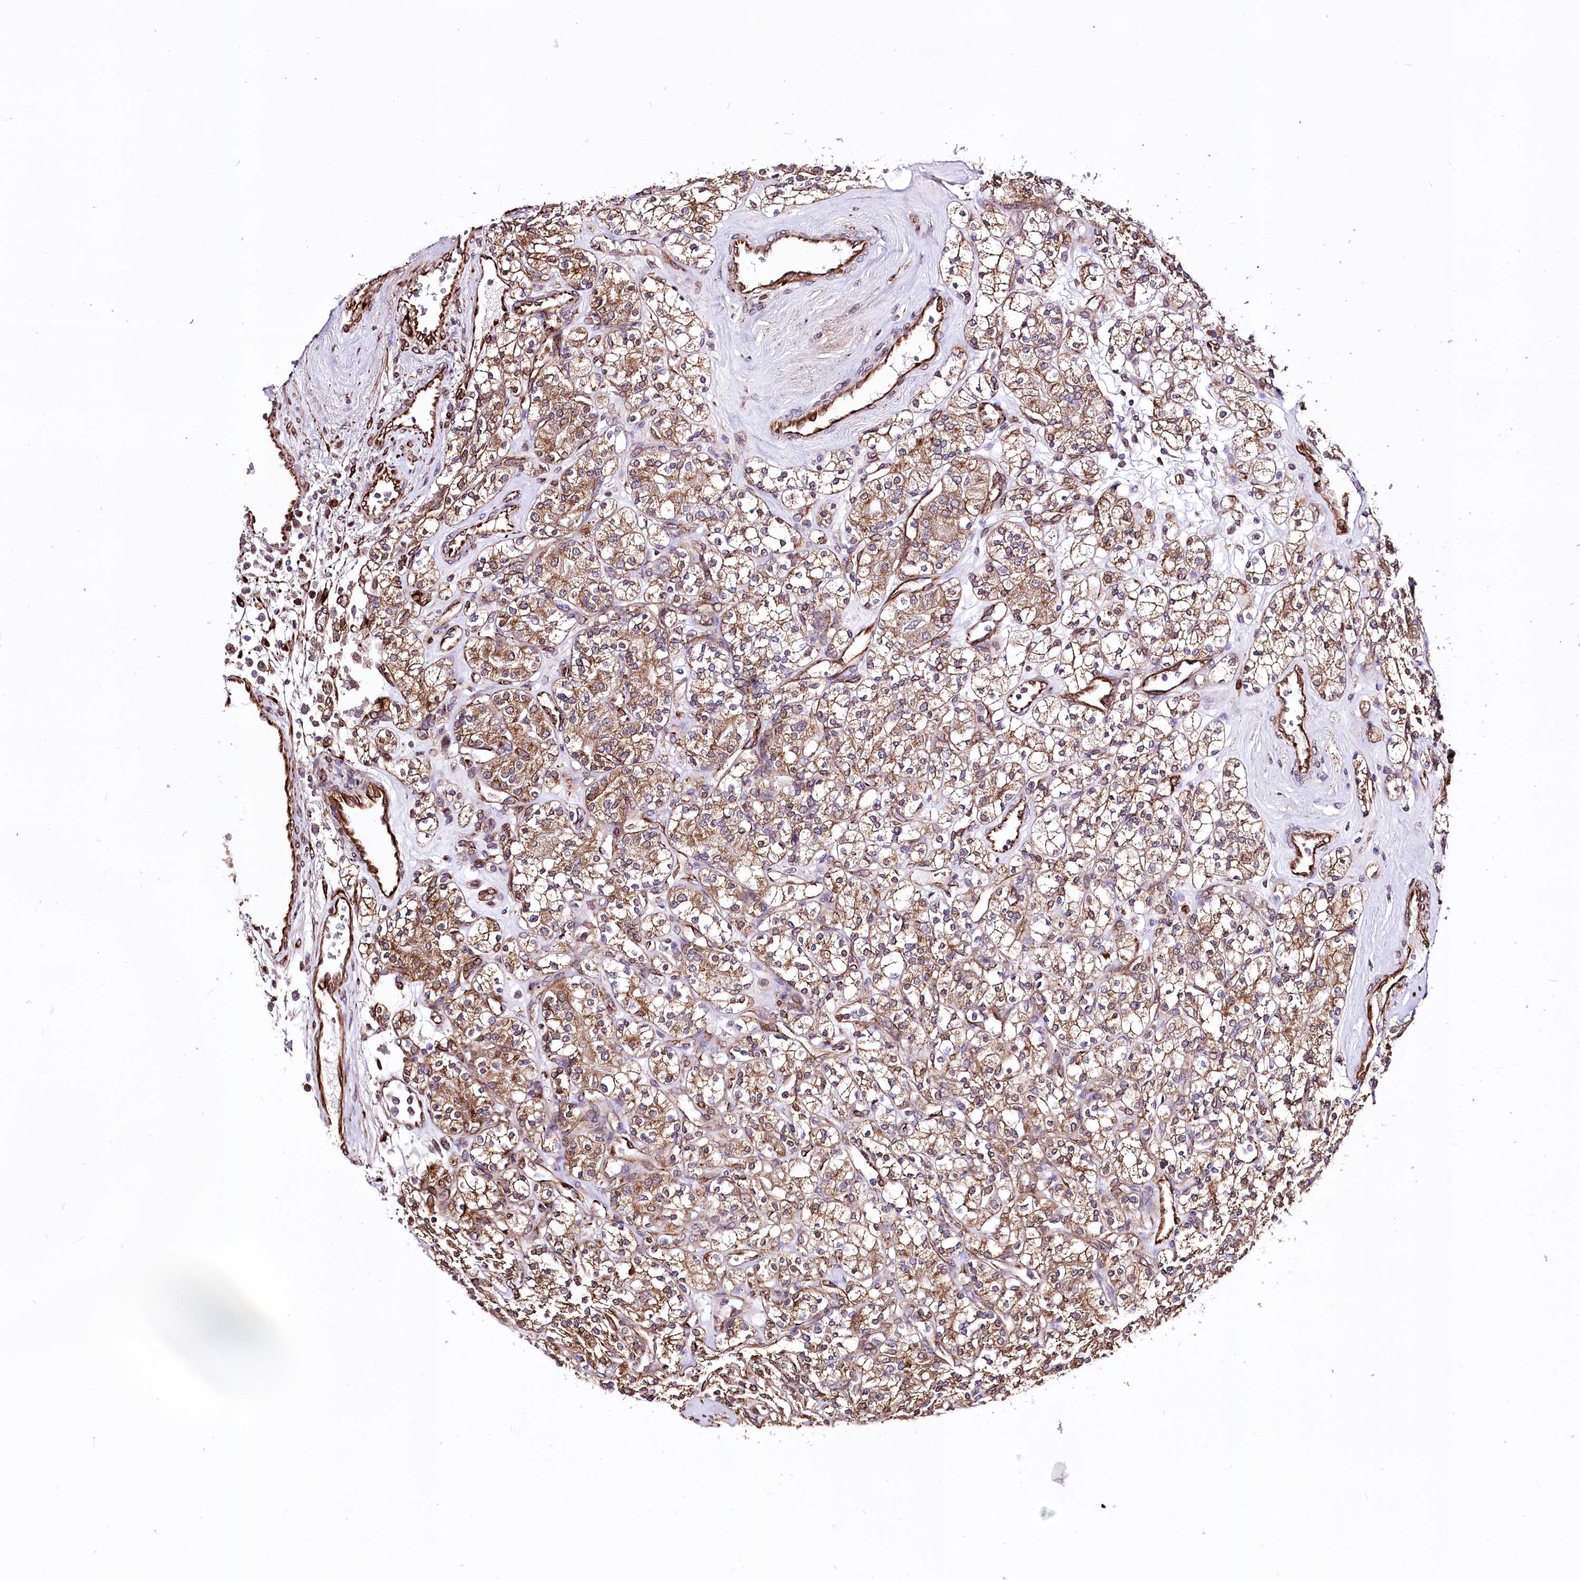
{"staining": {"intensity": "moderate", "quantity": ">75%", "location": "cytoplasmic/membranous"}, "tissue": "renal cancer", "cell_type": "Tumor cells", "image_type": "cancer", "snomed": [{"axis": "morphology", "description": "Adenocarcinoma, NOS"}, {"axis": "topography", "description": "Kidney"}], "caption": "Renal cancer tissue exhibits moderate cytoplasmic/membranous positivity in about >75% of tumor cells, visualized by immunohistochemistry.", "gene": "WWC1", "patient": {"sex": "male", "age": 77}}